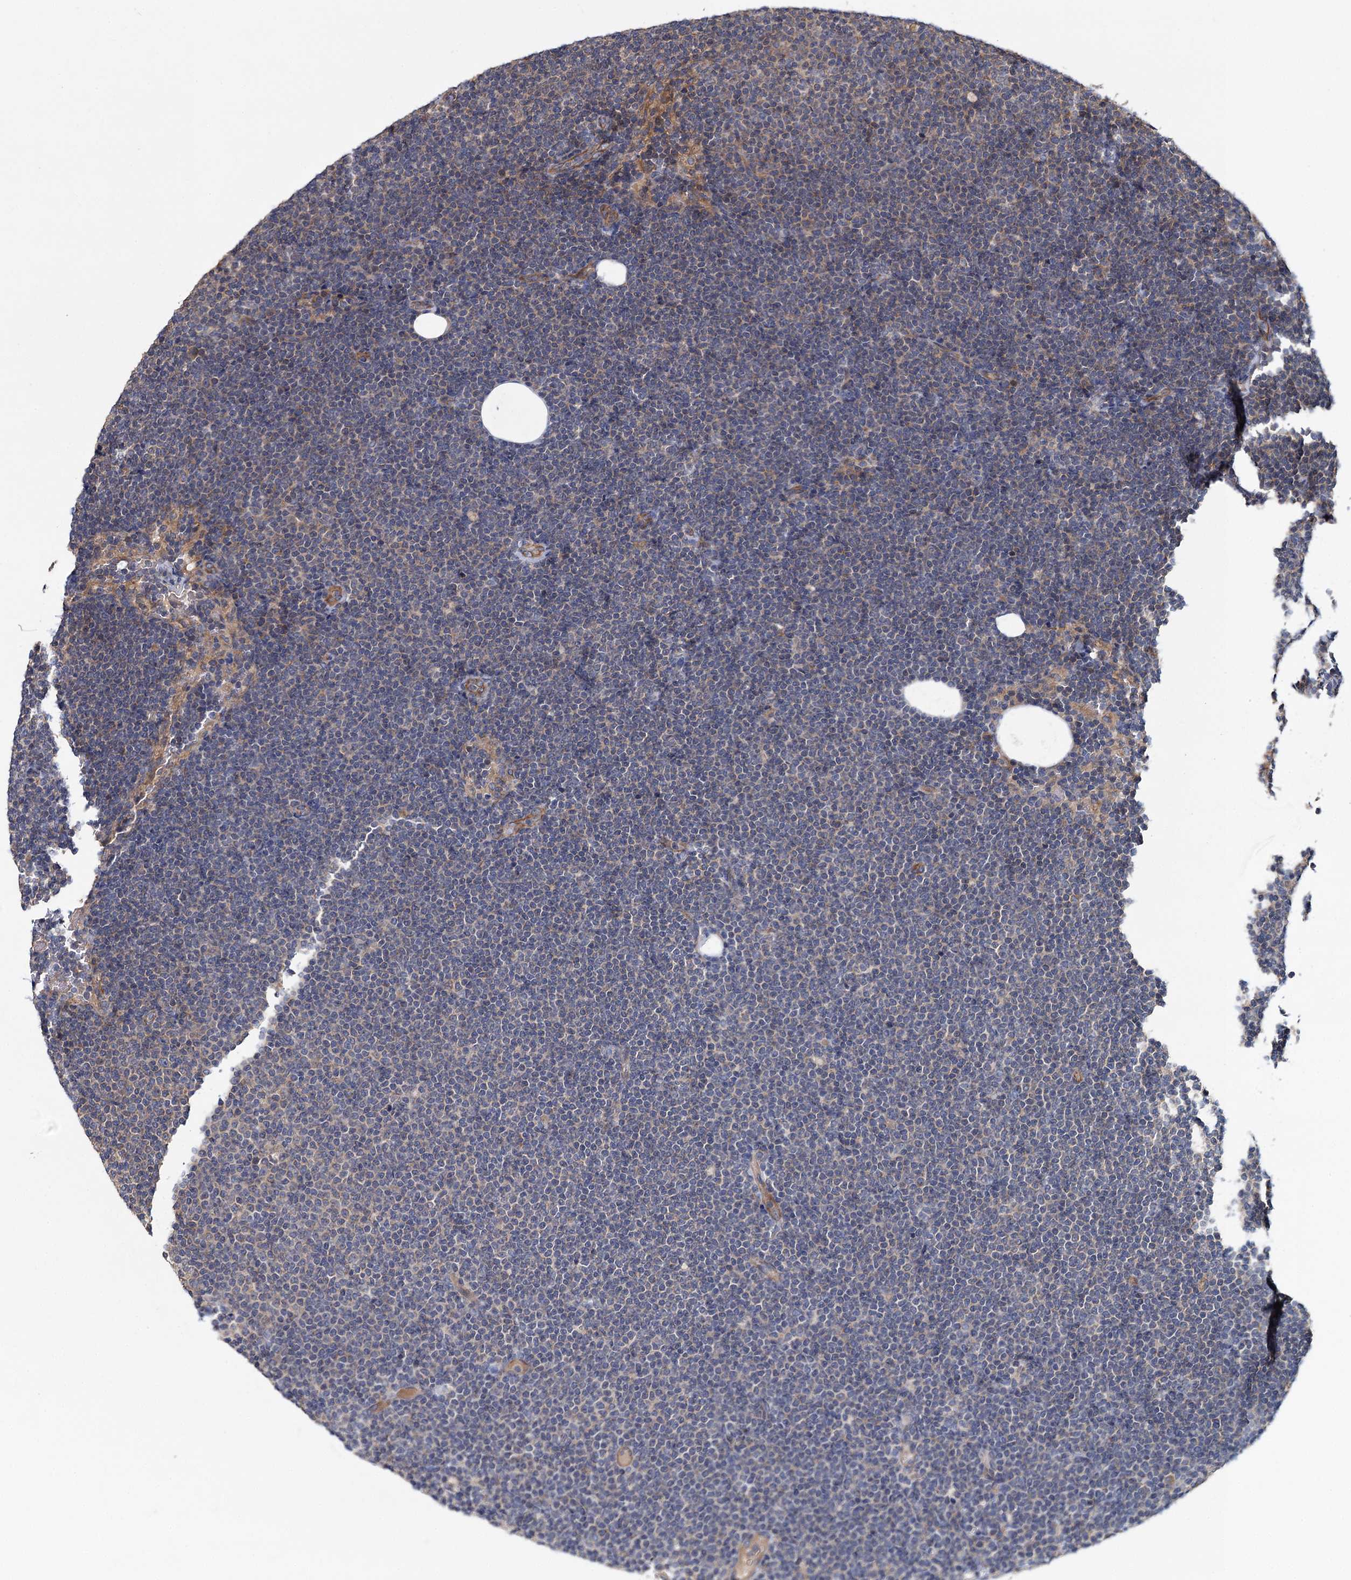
{"staining": {"intensity": "negative", "quantity": "none", "location": "none"}, "tissue": "lymphoma", "cell_type": "Tumor cells", "image_type": "cancer", "snomed": [{"axis": "morphology", "description": "Malignant lymphoma, non-Hodgkin's type, Low grade"}, {"axis": "topography", "description": "Lymph node"}], "caption": "The immunohistochemistry (IHC) photomicrograph has no significant expression in tumor cells of lymphoma tissue. The staining was performed using DAB to visualize the protein expression in brown, while the nuclei were stained in blue with hematoxylin (Magnification: 20x).", "gene": "MTRR", "patient": {"sex": "female", "age": 53}}